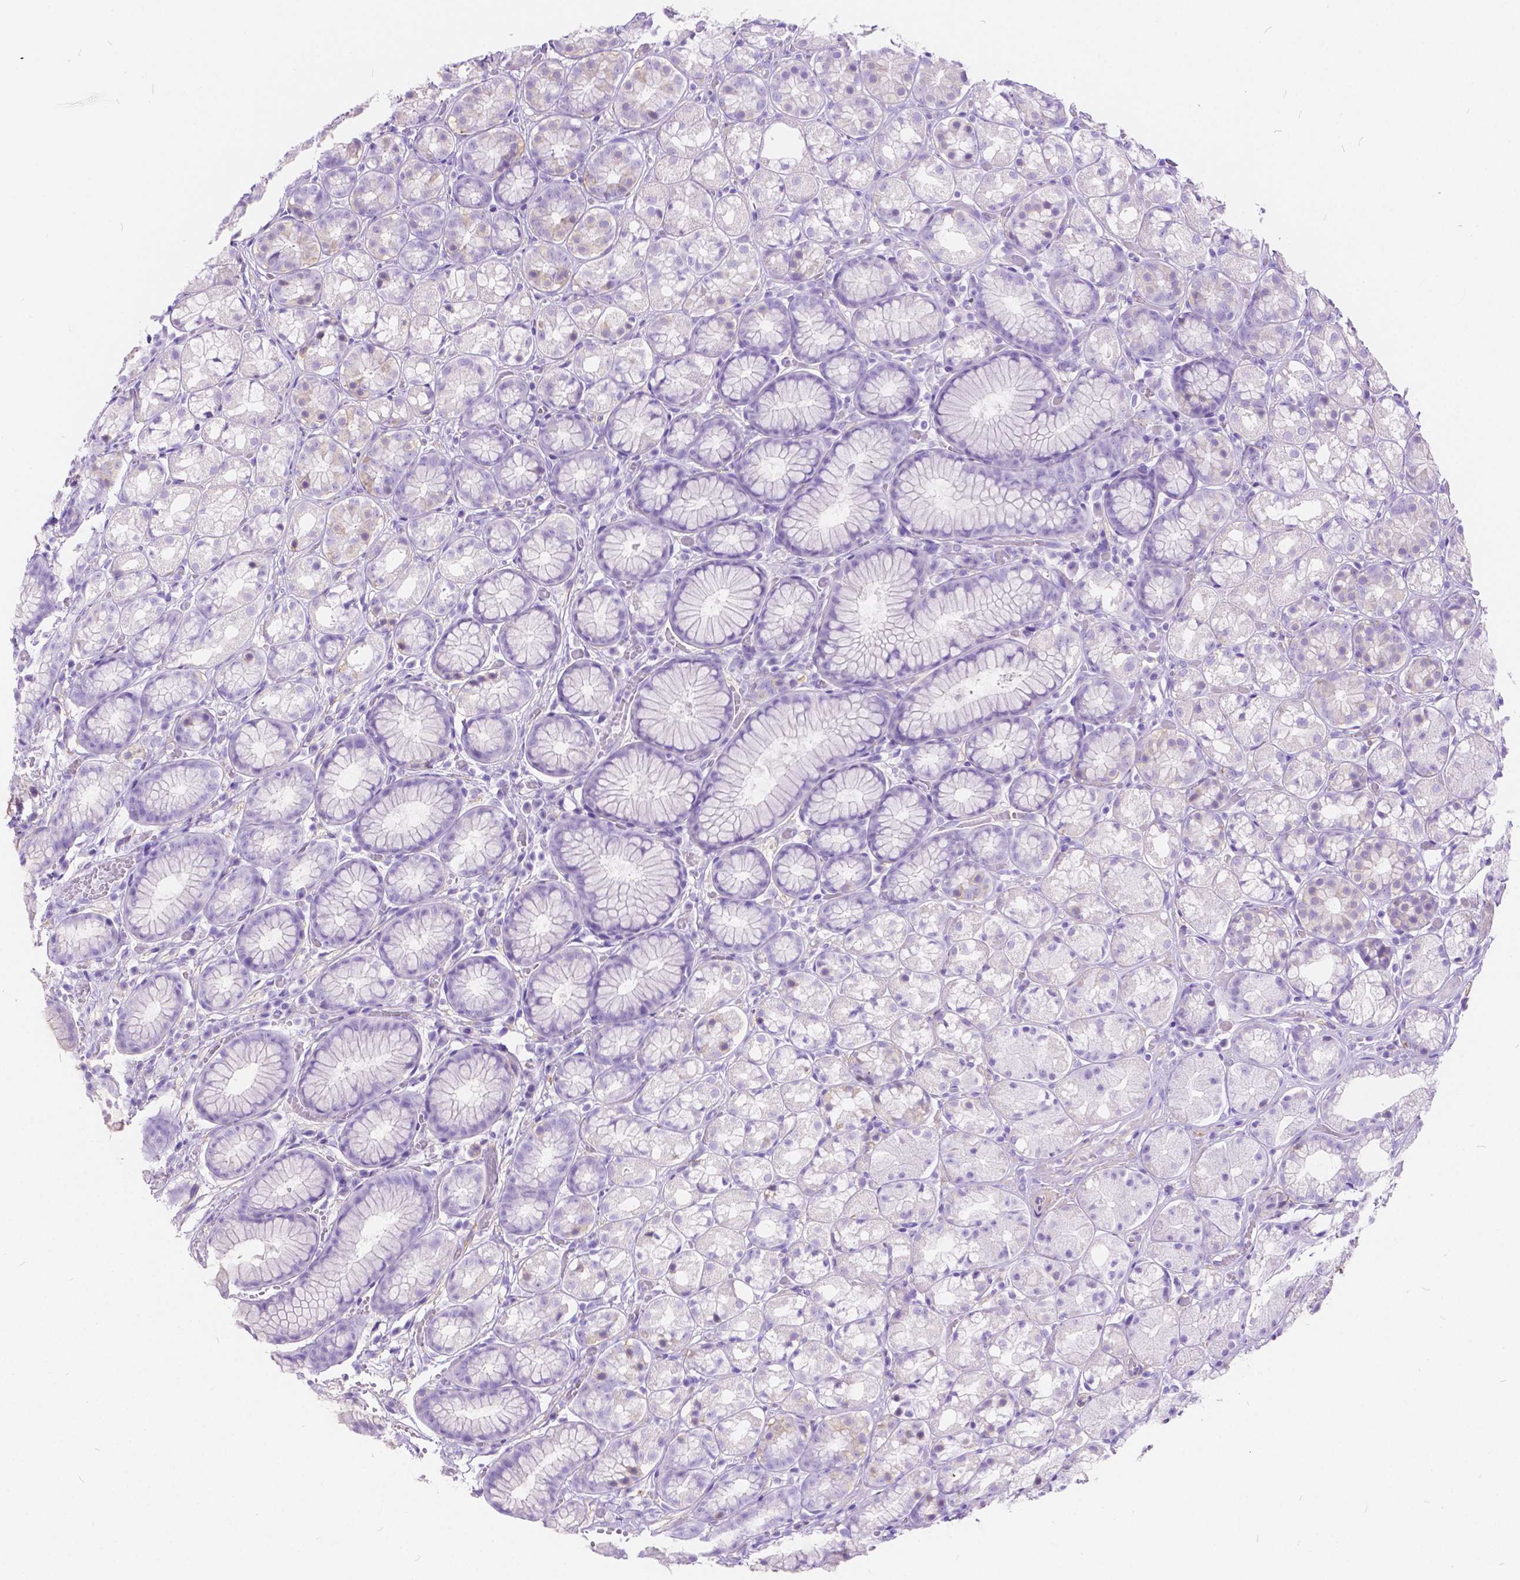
{"staining": {"intensity": "negative", "quantity": "none", "location": "none"}, "tissue": "stomach", "cell_type": "Glandular cells", "image_type": "normal", "snomed": [{"axis": "morphology", "description": "Normal tissue, NOS"}, {"axis": "topography", "description": "Smooth muscle"}, {"axis": "topography", "description": "Stomach"}], "caption": "A micrograph of human stomach is negative for staining in glandular cells. (Stains: DAB IHC with hematoxylin counter stain, Microscopy: brightfield microscopy at high magnification).", "gene": "CHRM1", "patient": {"sex": "male", "age": 70}}